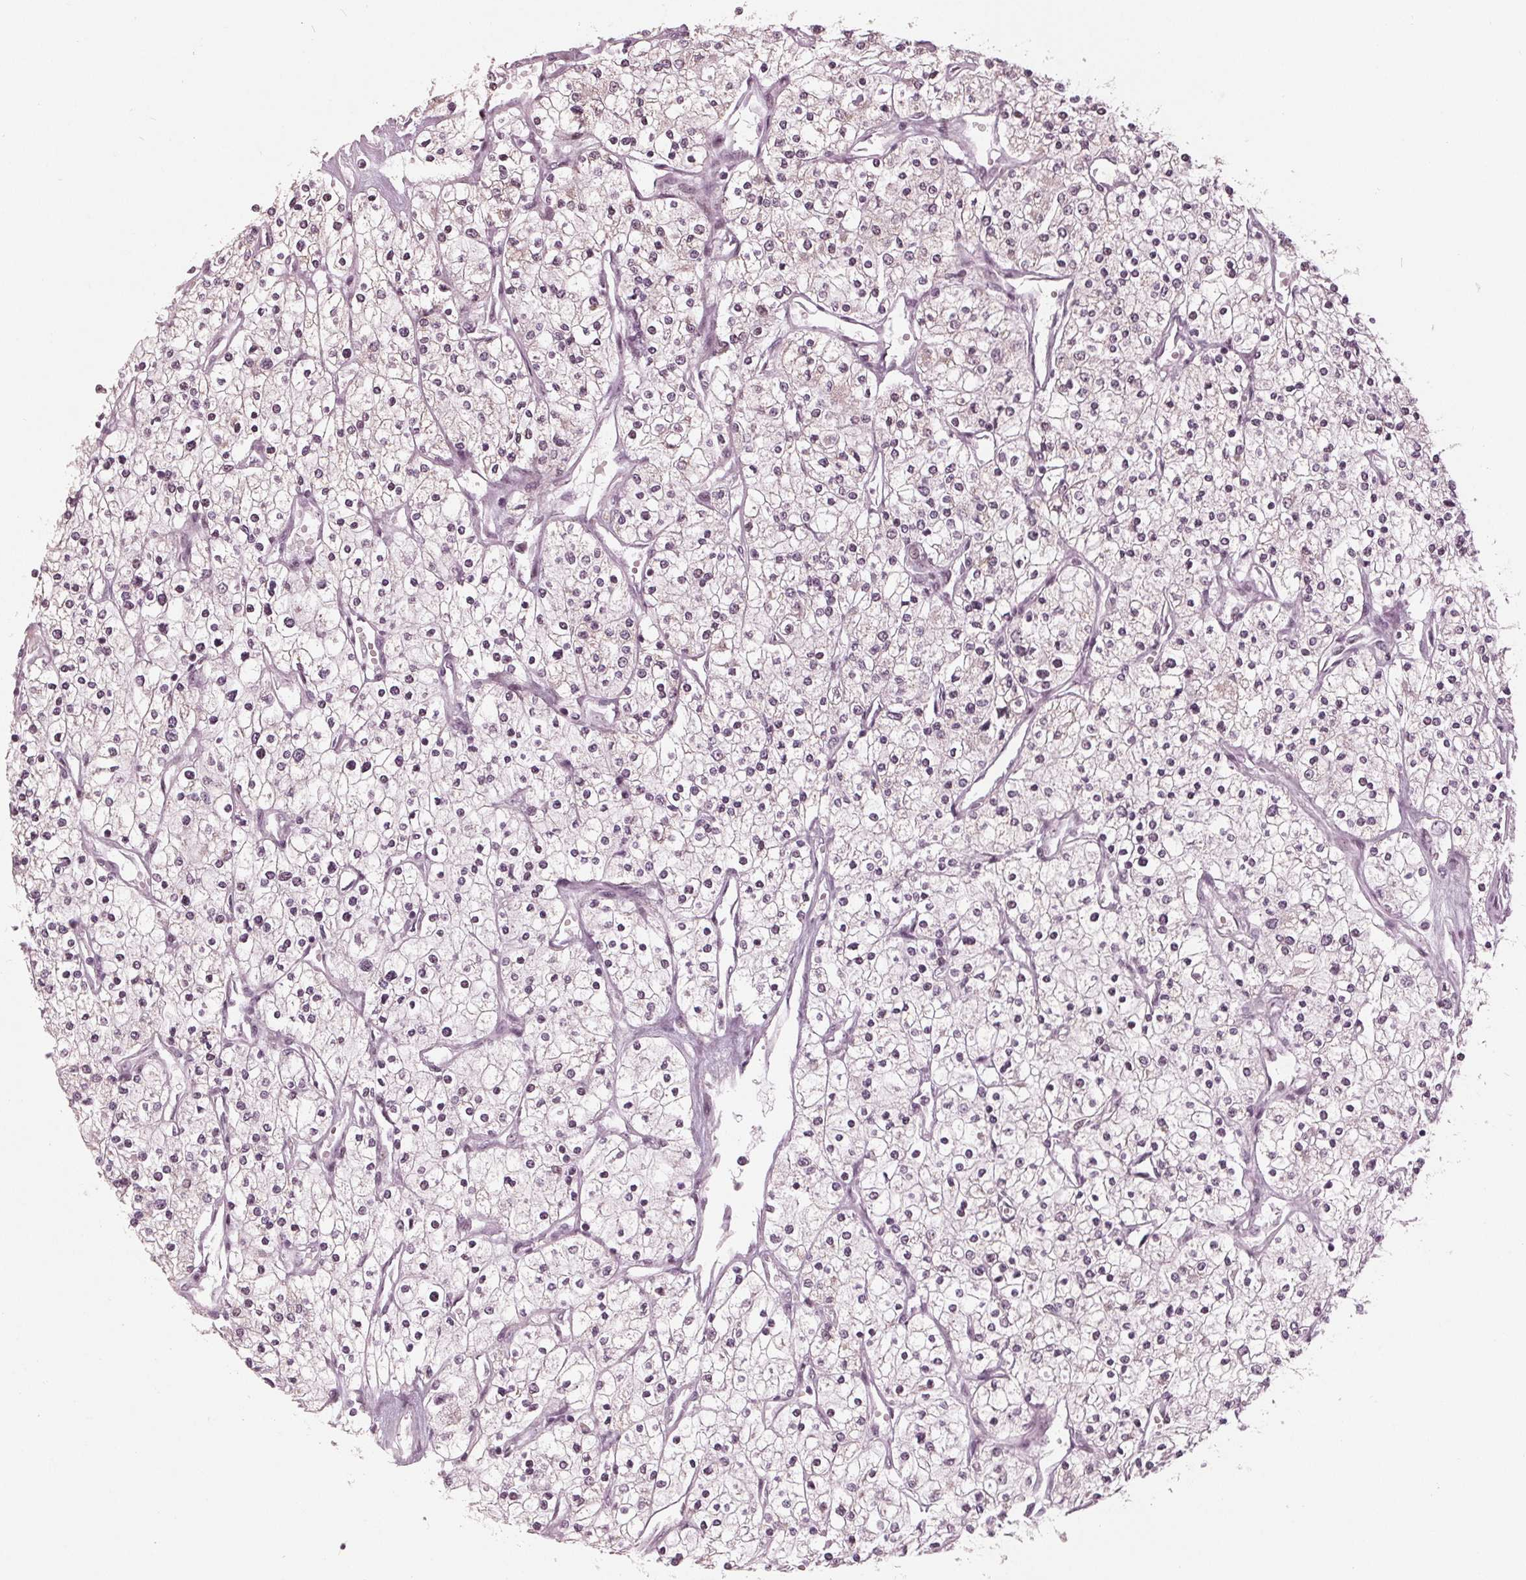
{"staining": {"intensity": "negative", "quantity": "none", "location": "none"}, "tissue": "renal cancer", "cell_type": "Tumor cells", "image_type": "cancer", "snomed": [{"axis": "morphology", "description": "Adenocarcinoma, NOS"}, {"axis": "topography", "description": "Kidney"}], "caption": "Renal cancer was stained to show a protein in brown. There is no significant expression in tumor cells.", "gene": "ADPRHL1", "patient": {"sex": "male", "age": 80}}